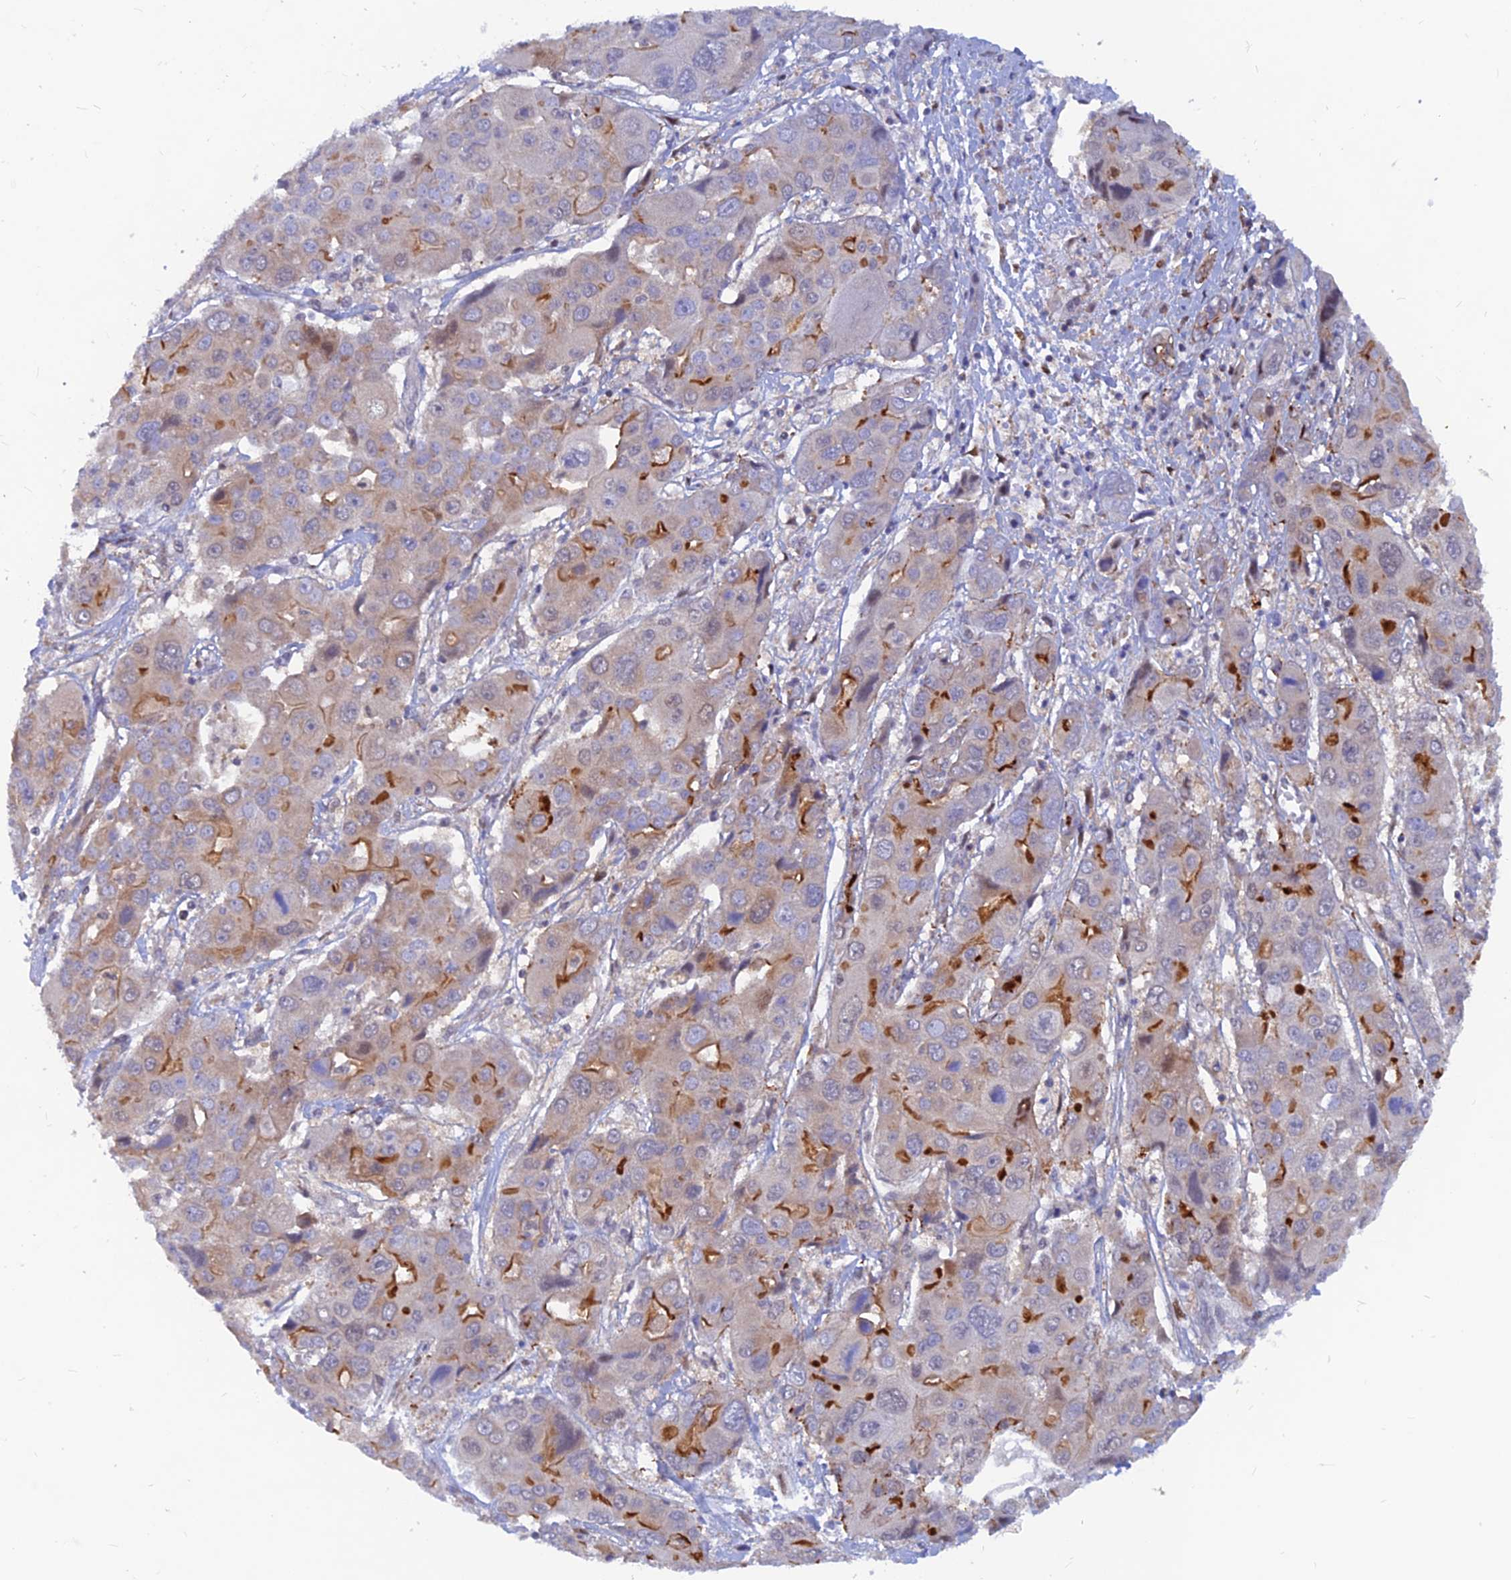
{"staining": {"intensity": "strong", "quantity": "<25%", "location": "cytoplasmic/membranous"}, "tissue": "liver cancer", "cell_type": "Tumor cells", "image_type": "cancer", "snomed": [{"axis": "morphology", "description": "Cholangiocarcinoma"}, {"axis": "topography", "description": "Liver"}], "caption": "High-magnification brightfield microscopy of liver cholangiocarcinoma stained with DAB (brown) and counterstained with hematoxylin (blue). tumor cells exhibit strong cytoplasmic/membranous expression is appreciated in approximately<25% of cells.", "gene": "DNAJC16", "patient": {"sex": "male", "age": 67}}